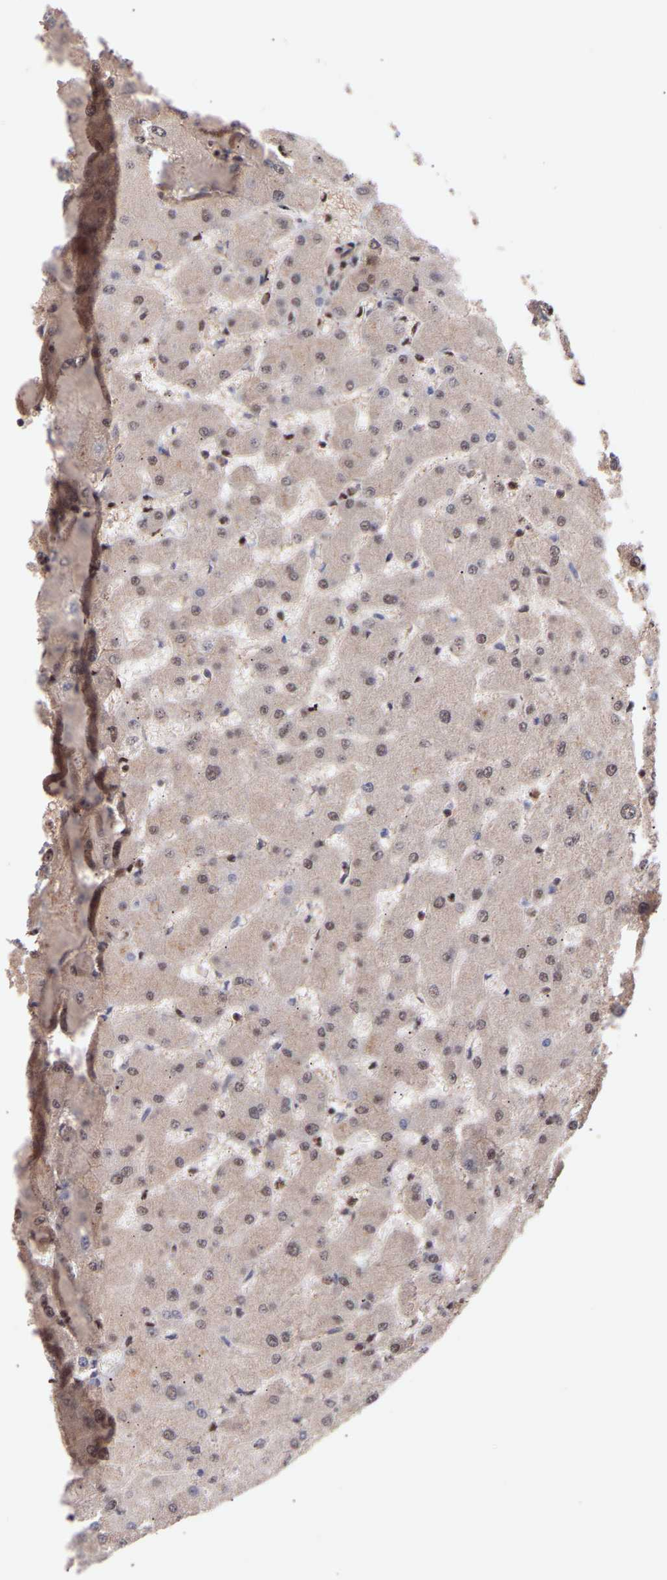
{"staining": {"intensity": "weak", "quantity": ">75%", "location": "cytoplasmic/membranous"}, "tissue": "liver", "cell_type": "Cholangiocytes", "image_type": "normal", "snomed": [{"axis": "morphology", "description": "Normal tissue, NOS"}, {"axis": "topography", "description": "Liver"}], "caption": "Protein staining of benign liver demonstrates weak cytoplasmic/membranous positivity in approximately >75% of cholangiocytes.", "gene": "PDLIM5", "patient": {"sex": "female", "age": 63}}